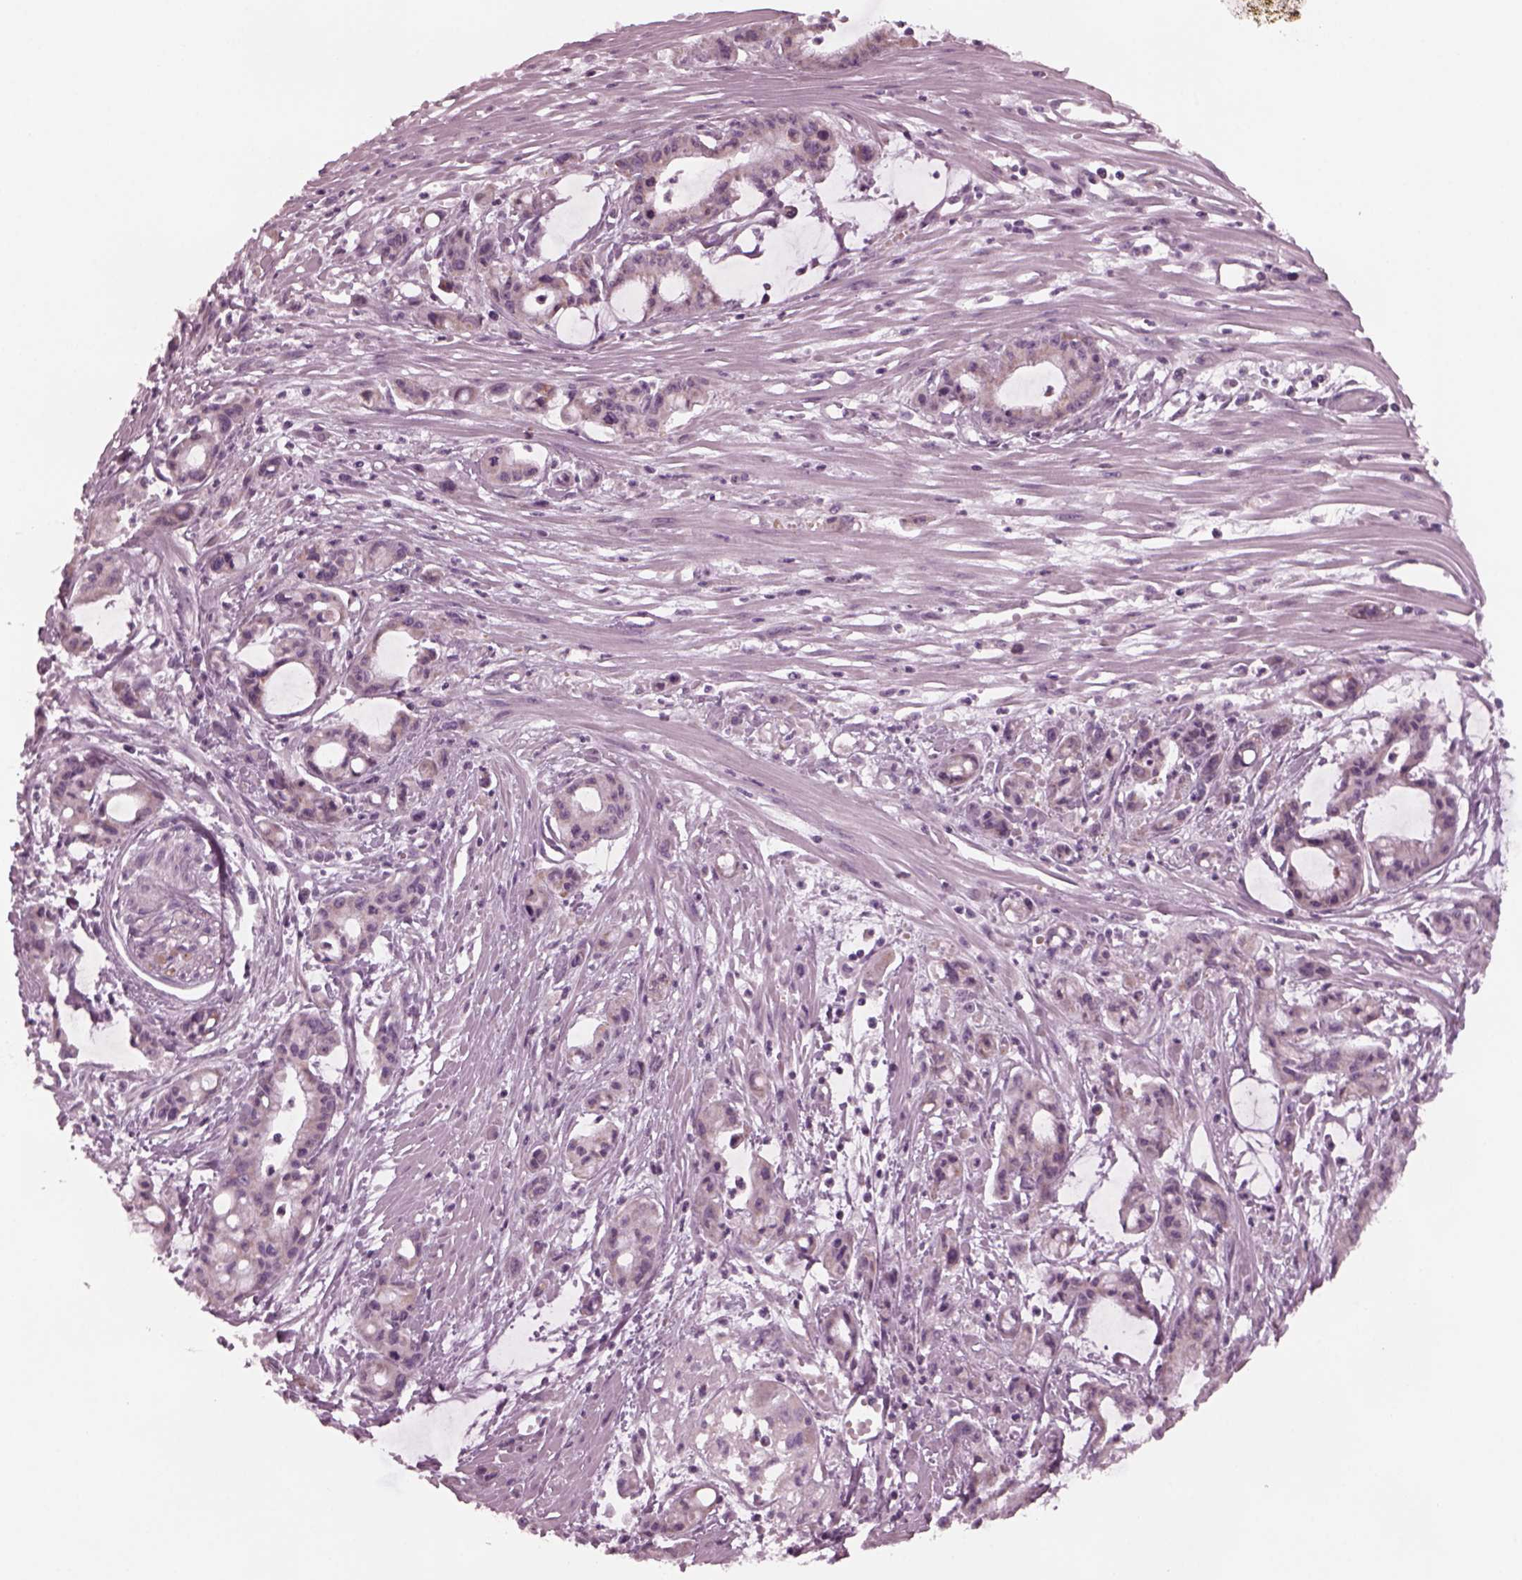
{"staining": {"intensity": "weak", "quantity": "<25%", "location": "cytoplasmic/membranous"}, "tissue": "pancreatic cancer", "cell_type": "Tumor cells", "image_type": "cancer", "snomed": [{"axis": "morphology", "description": "Adenocarcinoma, NOS"}, {"axis": "topography", "description": "Pancreas"}], "caption": "The immunohistochemistry (IHC) photomicrograph has no significant positivity in tumor cells of adenocarcinoma (pancreatic) tissue.", "gene": "CELSR3", "patient": {"sex": "male", "age": 48}}